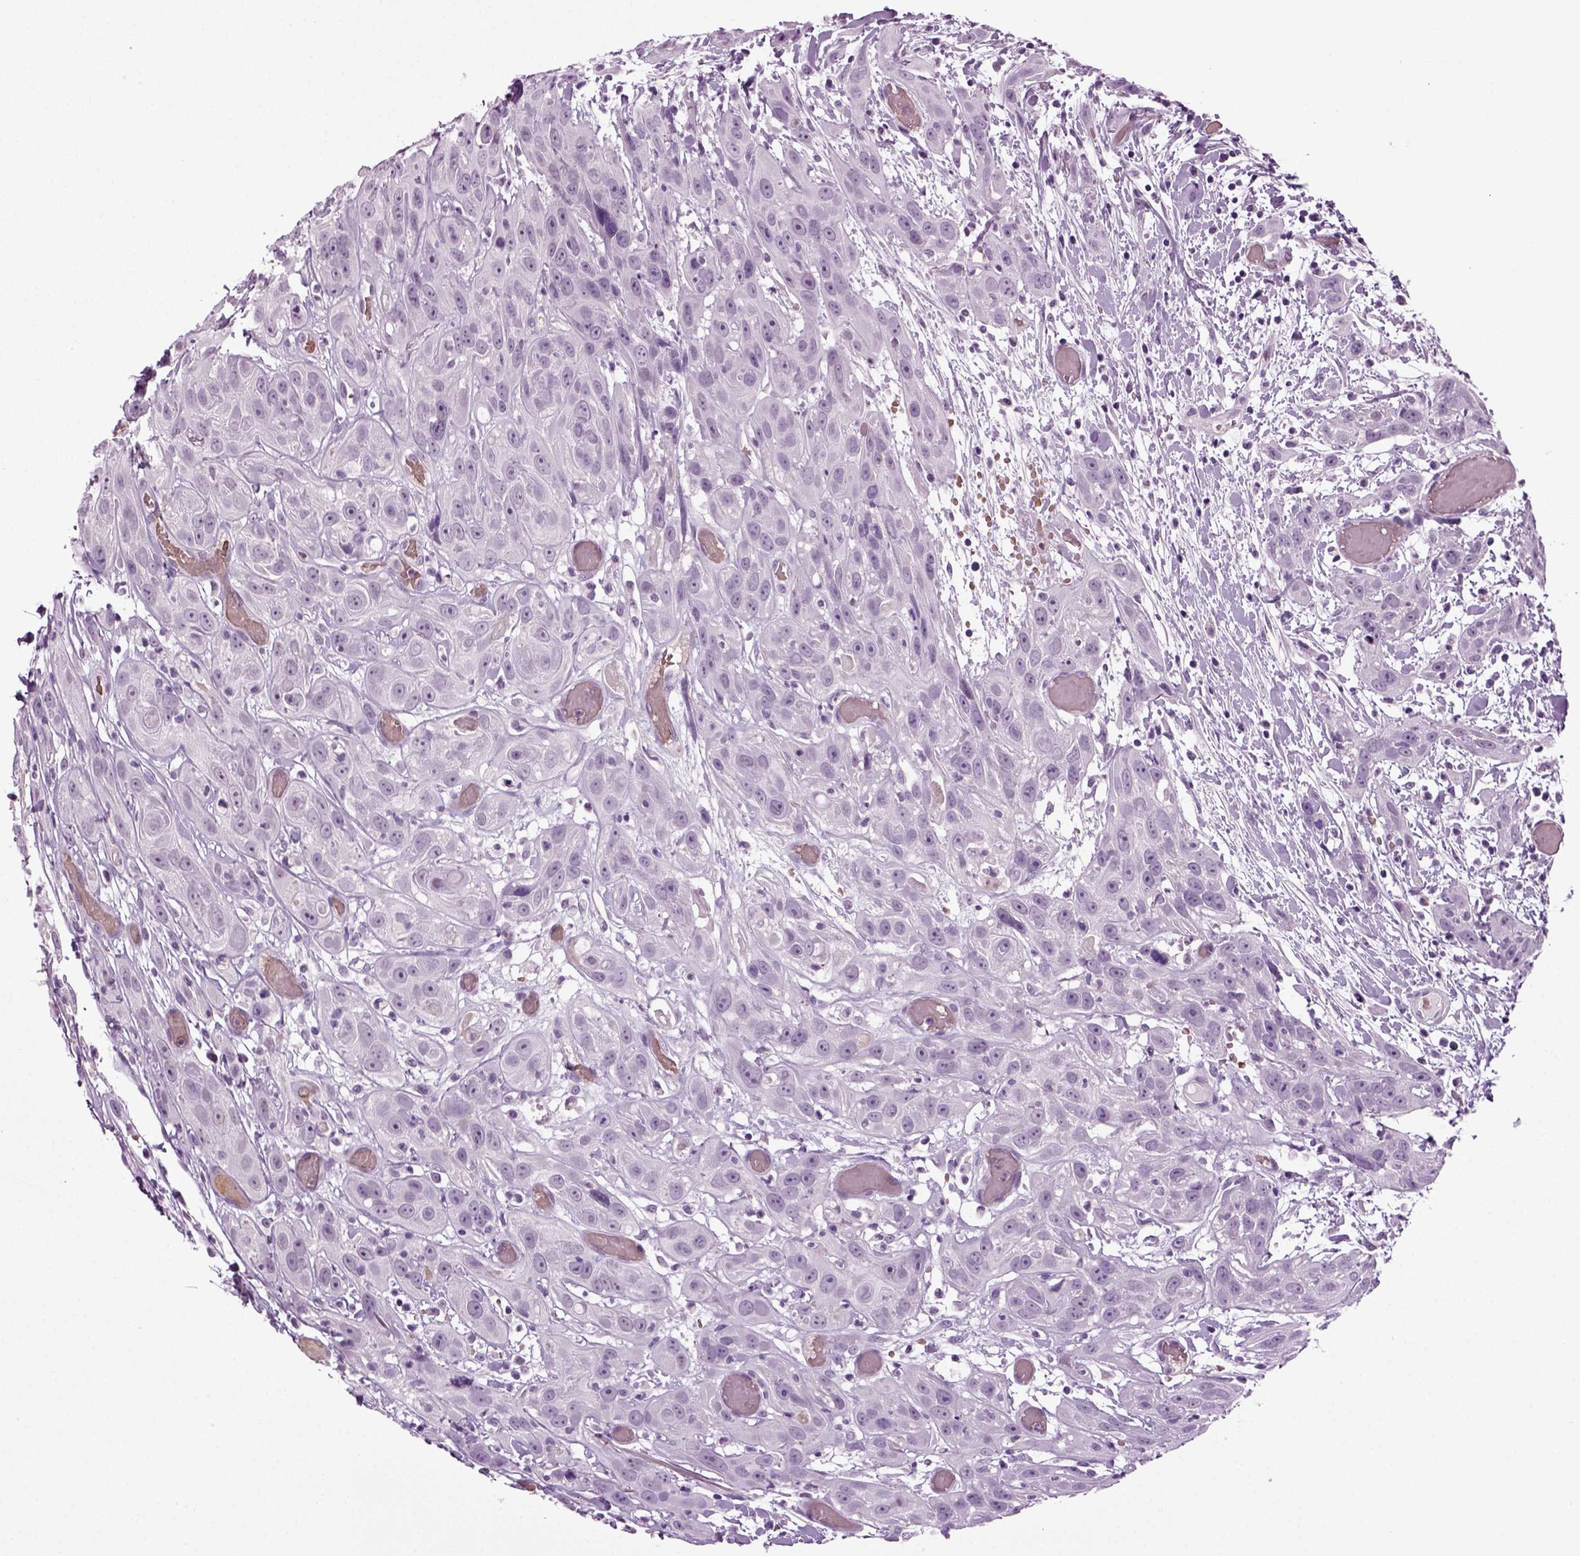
{"staining": {"intensity": "negative", "quantity": "none", "location": "none"}, "tissue": "head and neck cancer", "cell_type": "Tumor cells", "image_type": "cancer", "snomed": [{"axis": "morphology", "description": "Normal tissue, NOS"}, {"axis": "morphology", "description": "Squamous cell carcinoma, NOS"}, {"axis": "topography", "description": "Oral tissue"}, {"axis": "topography", "description": "Salivary gland"}, {"axis": "topography", "description": "Head-Neck"}], "caption": "Histopathology image shows no protein staining in tumor cells of head and neck squamous cell carcinoma tissue.", "gene": "ZC2HC1C", "patient": {"sex": "female", "age": 62}}